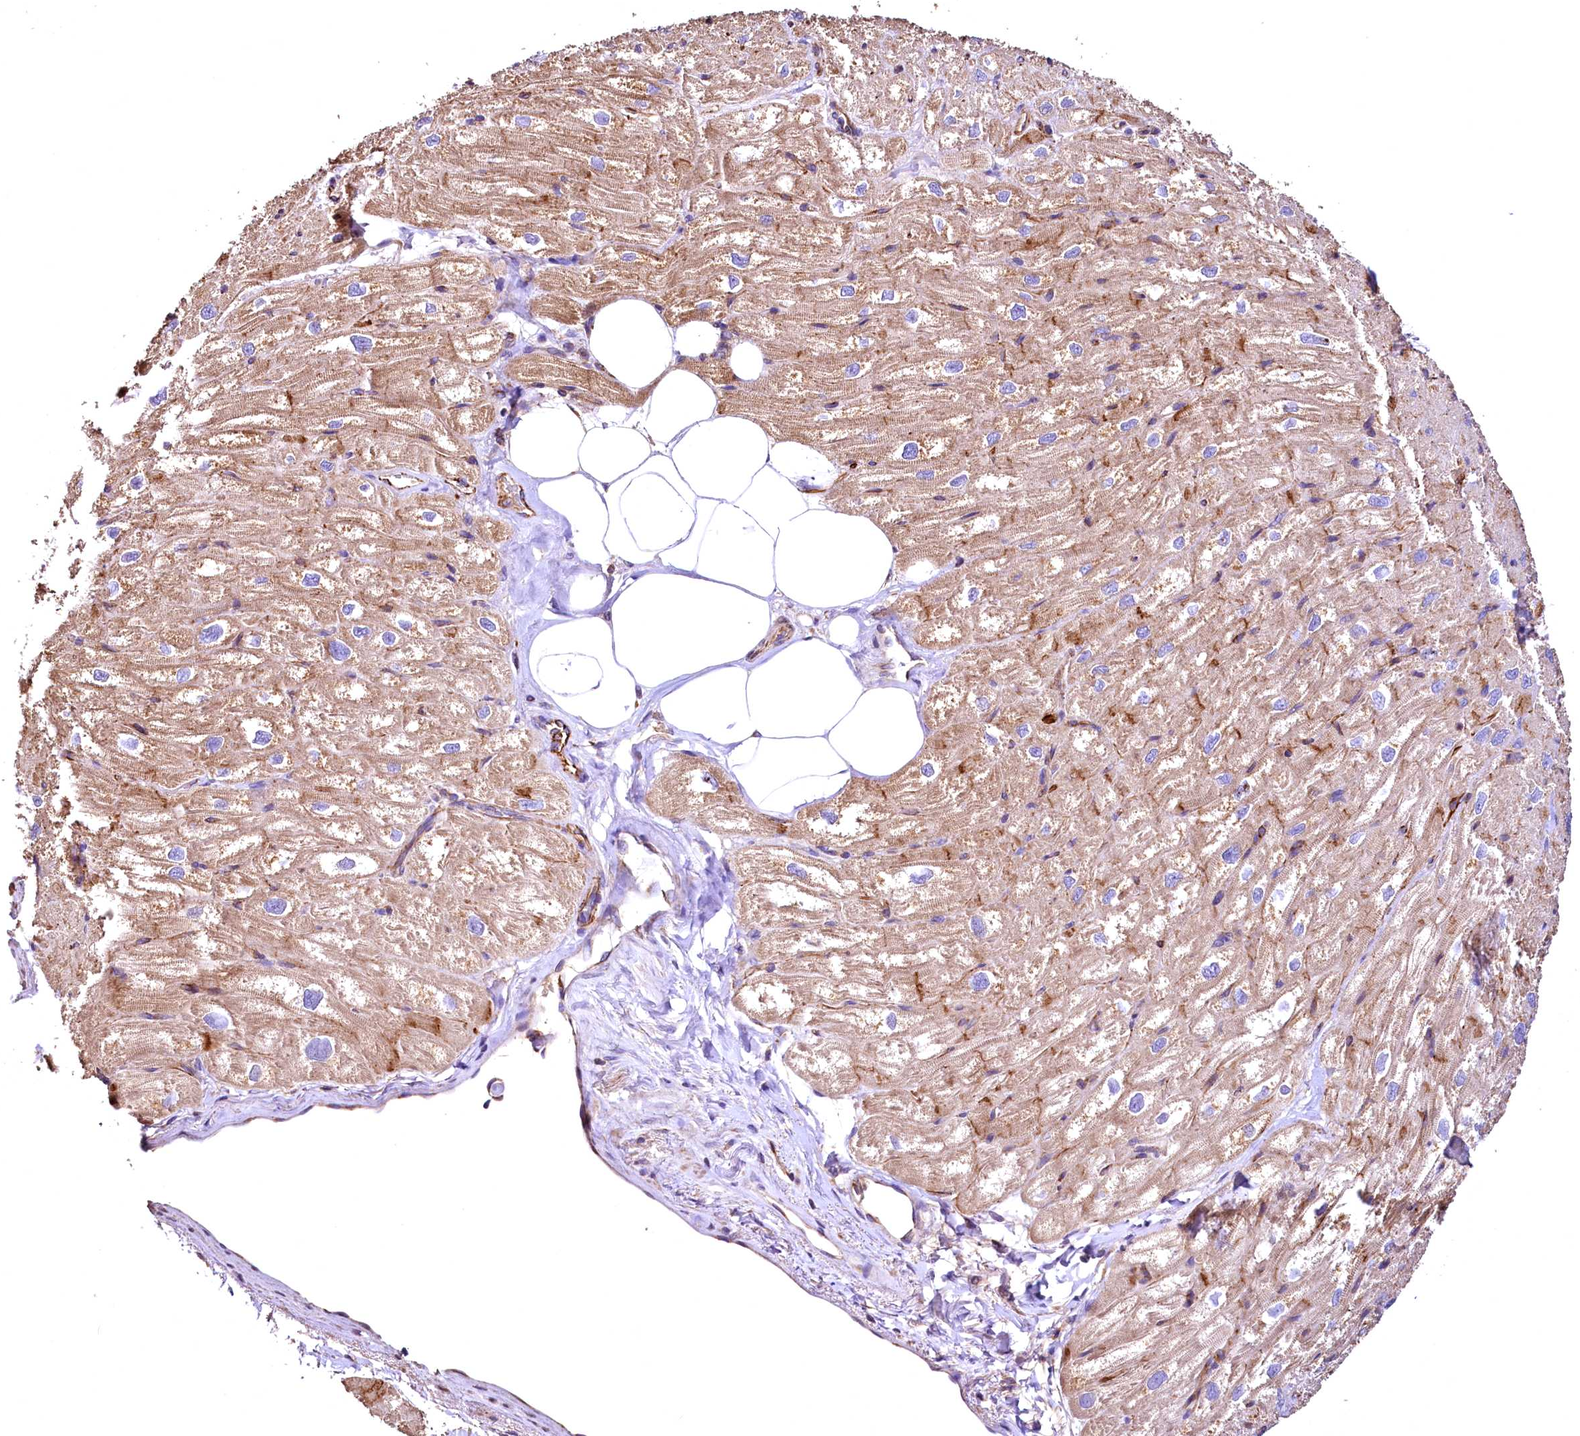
{"staining": {"intensity": "moderate", "quantity": ">75%", "location": "cytoplasmic/membranous"}, "tissue": "heart muscle", "cell_type": "Cardiomyocytes", "image_type": "normal", "snomed": [{"axis": "morphology", "description": "Normal tissue, NOS"}, {"axis": "topography", "description": "Heart"}], "caption": "Heart muscle stained for a protein (brown) demonstrates moderate cytoplasmic/membranous positive positivity in approximately >75% of cardiomyocytes.", "gene": "RASSF1", "patient": {"sex": "male", "age": 50}}